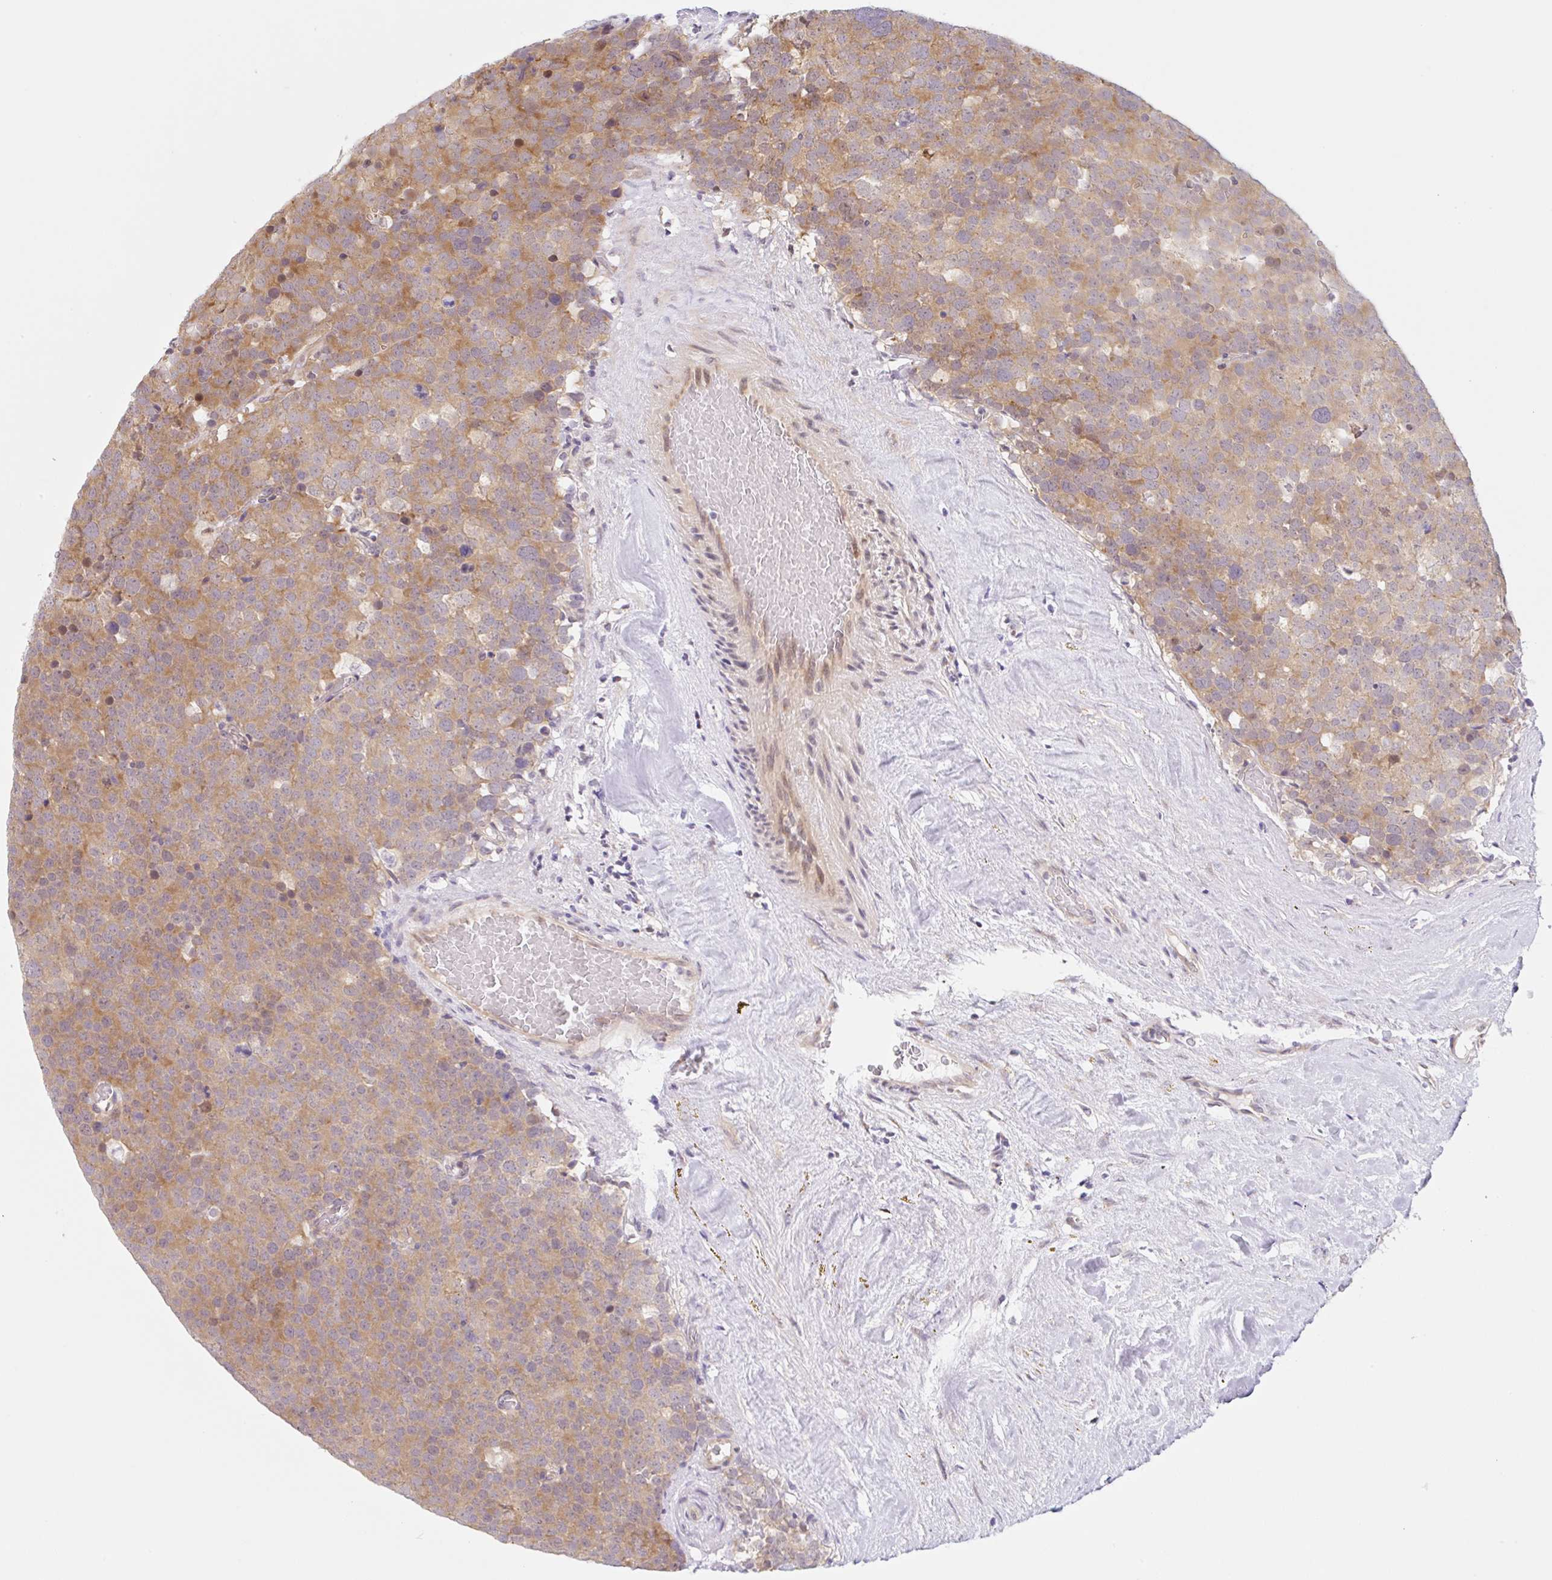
{"staining": {"intensity": "moderate", "quantity": ">75%", "location": "cytoplasmic/membranous"}, "tissue": "testis cancer", "cell_type": "Tumor cells", "image_type": "cancer", "snomed": [{"axis": "morphology", "description": "Seminoma, NOS"}, {"axis": "topography", "description": "Testis"}], "caption": "IHC micrograph of testis cancer (seminoma) stained for a protein (brown), which demonstrates medium levels of moderate cytoplasmic/membranous expression in approximately >75% of tumor cells.", "gene": "TBPL2", "patient": {"sex": "male", "age": 71}}